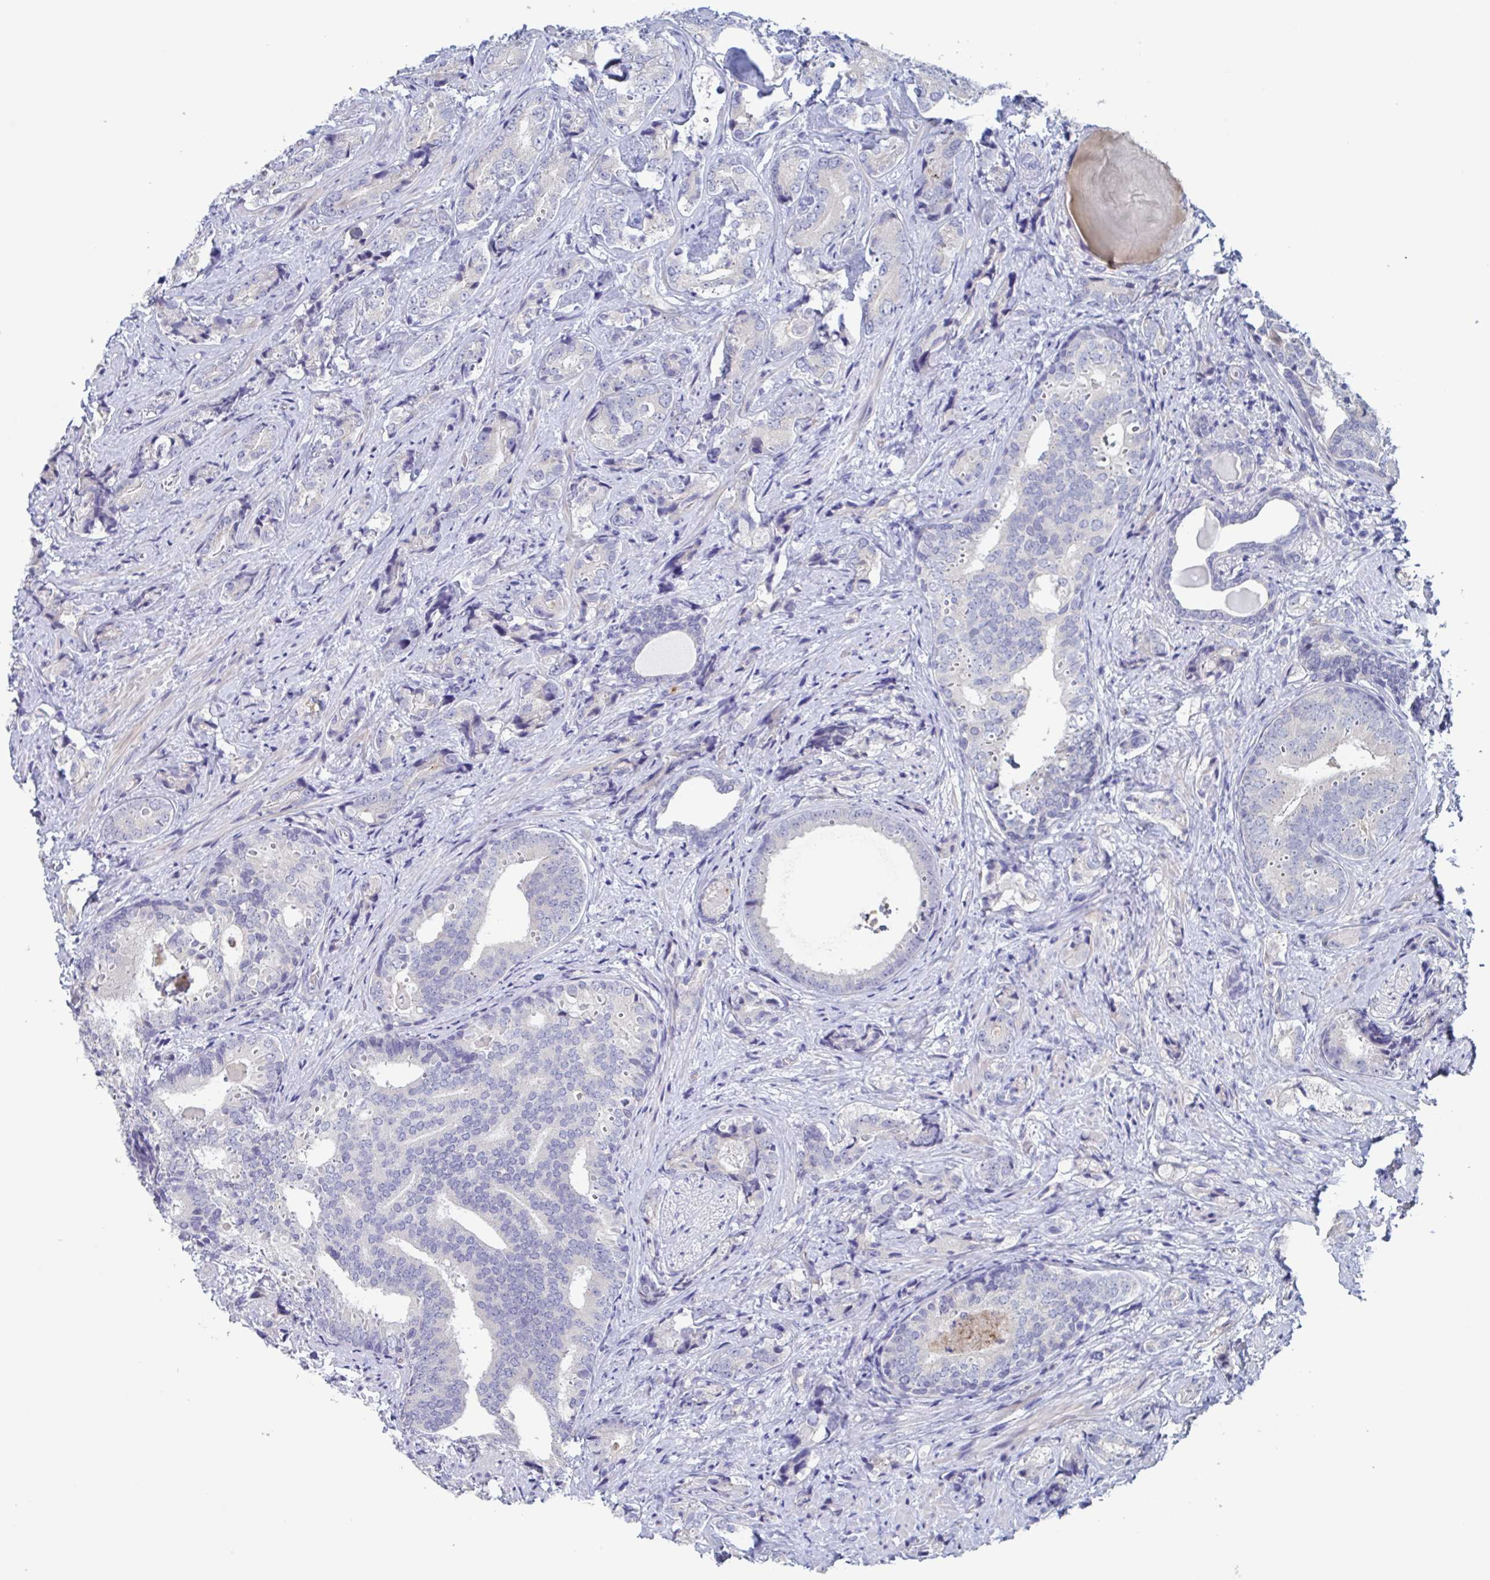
{"staining": {"intensity": "negative", "quantity": "none", "location": "none"}, "tissue": "prostate cancer", "cell_type": "Tumor cells", "image_type": "cancer", "snomed": [{"axis": "morphology", "description": "Adenocarcinoma, High grade"}, {"axis": "topography", "description": "Prostate"}], "caption": "A high-resolution image shows immunohistochemistry staining of prostate cancer, which exhibits no significant staining in tumor cells.", "gene": "ST14", "patient": {"sex": "male", "age": 62}}